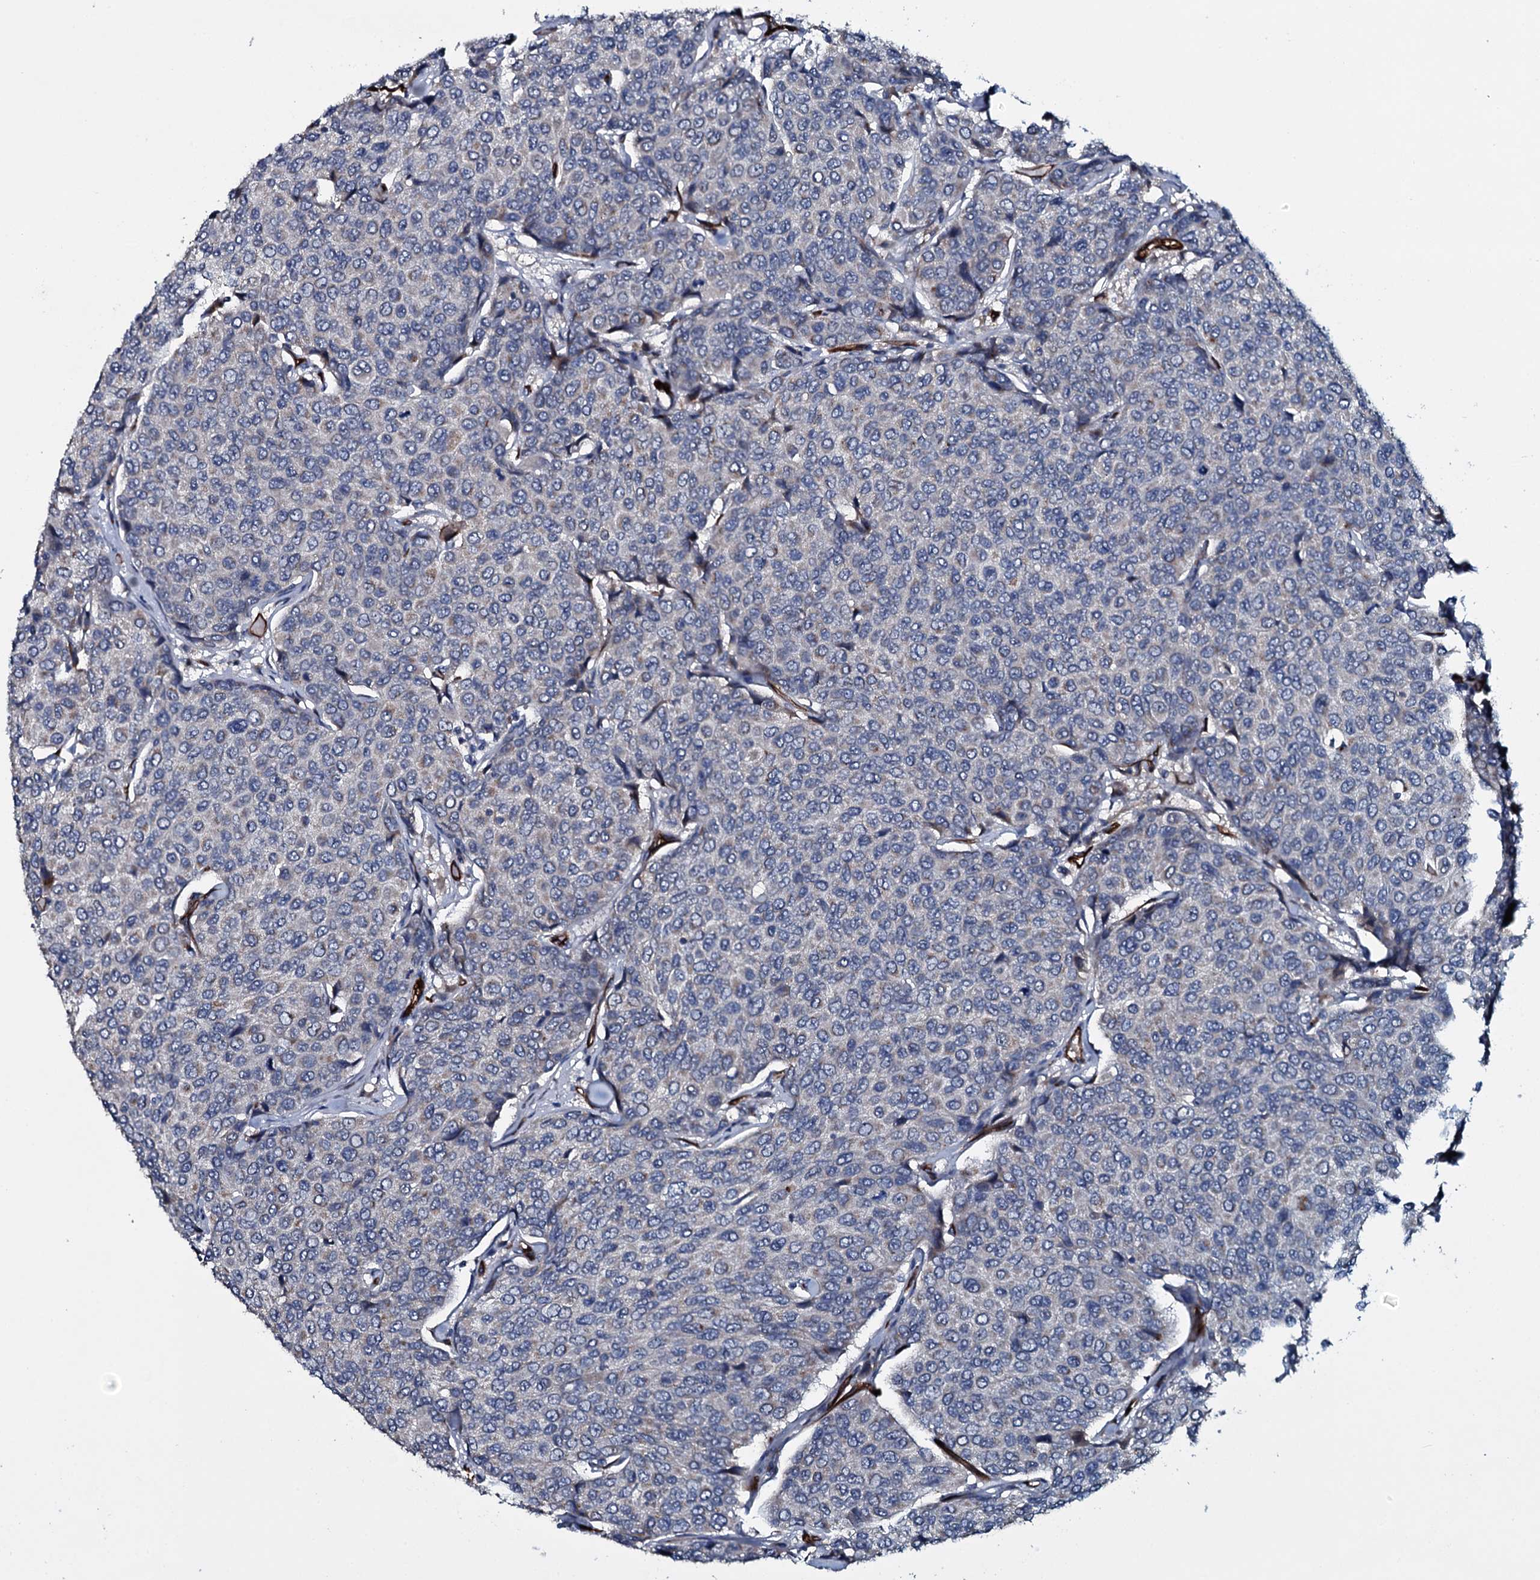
{"staining": {"intensity": "negative", "quantity": "none", "location": "none"}, "tissue": "breast cancer", "cell_type": "Tumor cells", "image_type": "cancer", "snomed": [{"axis": "morphology", "description": "Duct carcinoma"}, {"axis": "topography", "description": "Breast"}], "caption": "A histopathology image of human breast invasive ductal carcinoma is negative for staining in tumor cells. Nuclei are stained in blue.", "gene": "CLEC14A", "patient": {"sex": "female", "age": 55}}